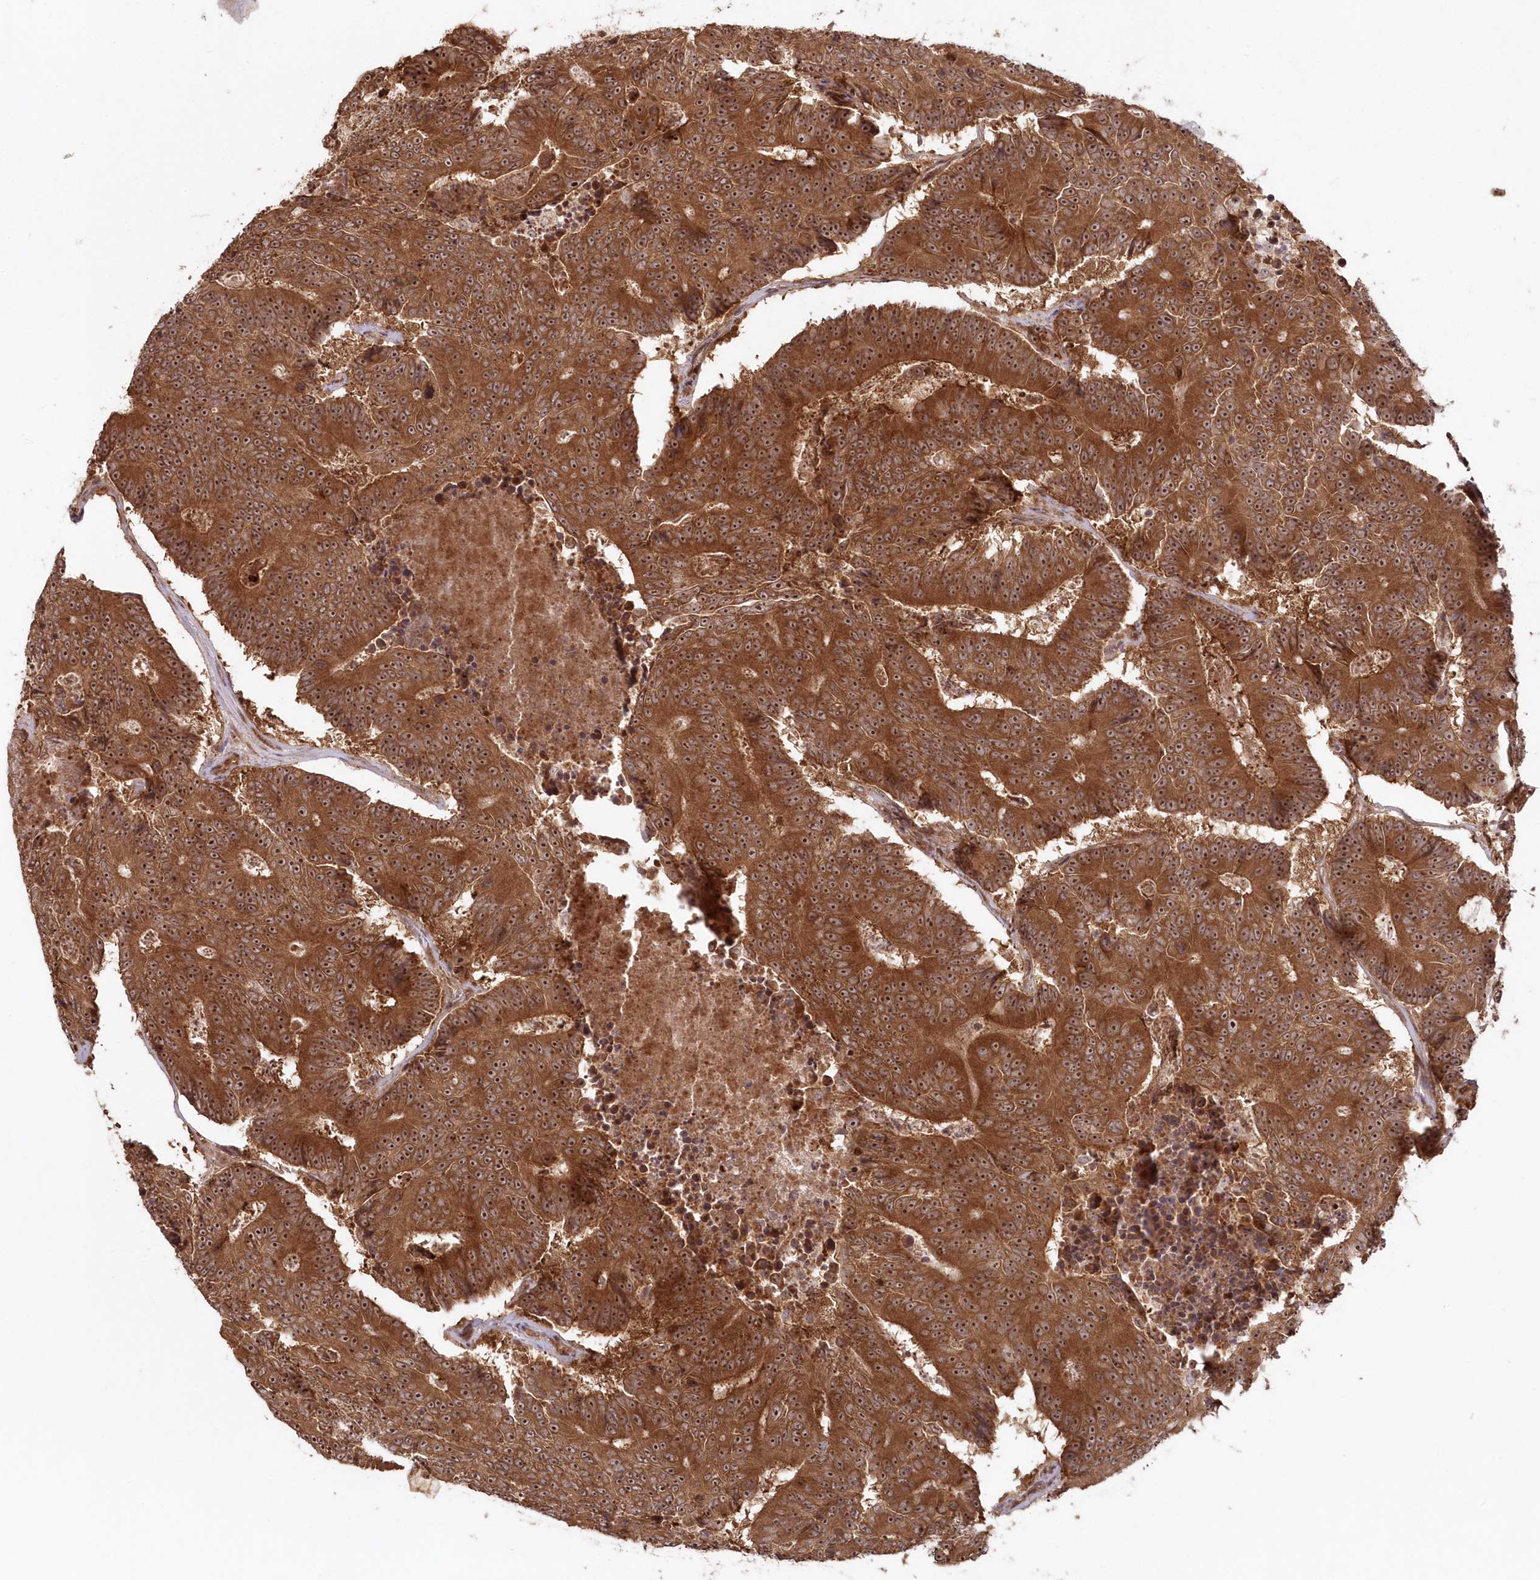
{"staining": {"intensity": "strong", "quantity": ">75%", "location": "cytoplasmic/membranous,nuclear"}, "tissue": "colorectal cancer", "cell_type": "Tumor cells", "image_type": "cancer", "snomed": [{"axis": "morphology", "description": "Adenocarcinoma, NOS"}, {"axis": "topography", "description": "Colon"}], "caption": "The histopathology image exhibits staining of adenocarcinoma (colorectal), revealing strong cytoplasmic/membranous and nuclear protein staining (brown color) within tumor cells.", "gene": "SERINC1", "patient": {"sex": "male", "age": 83}}